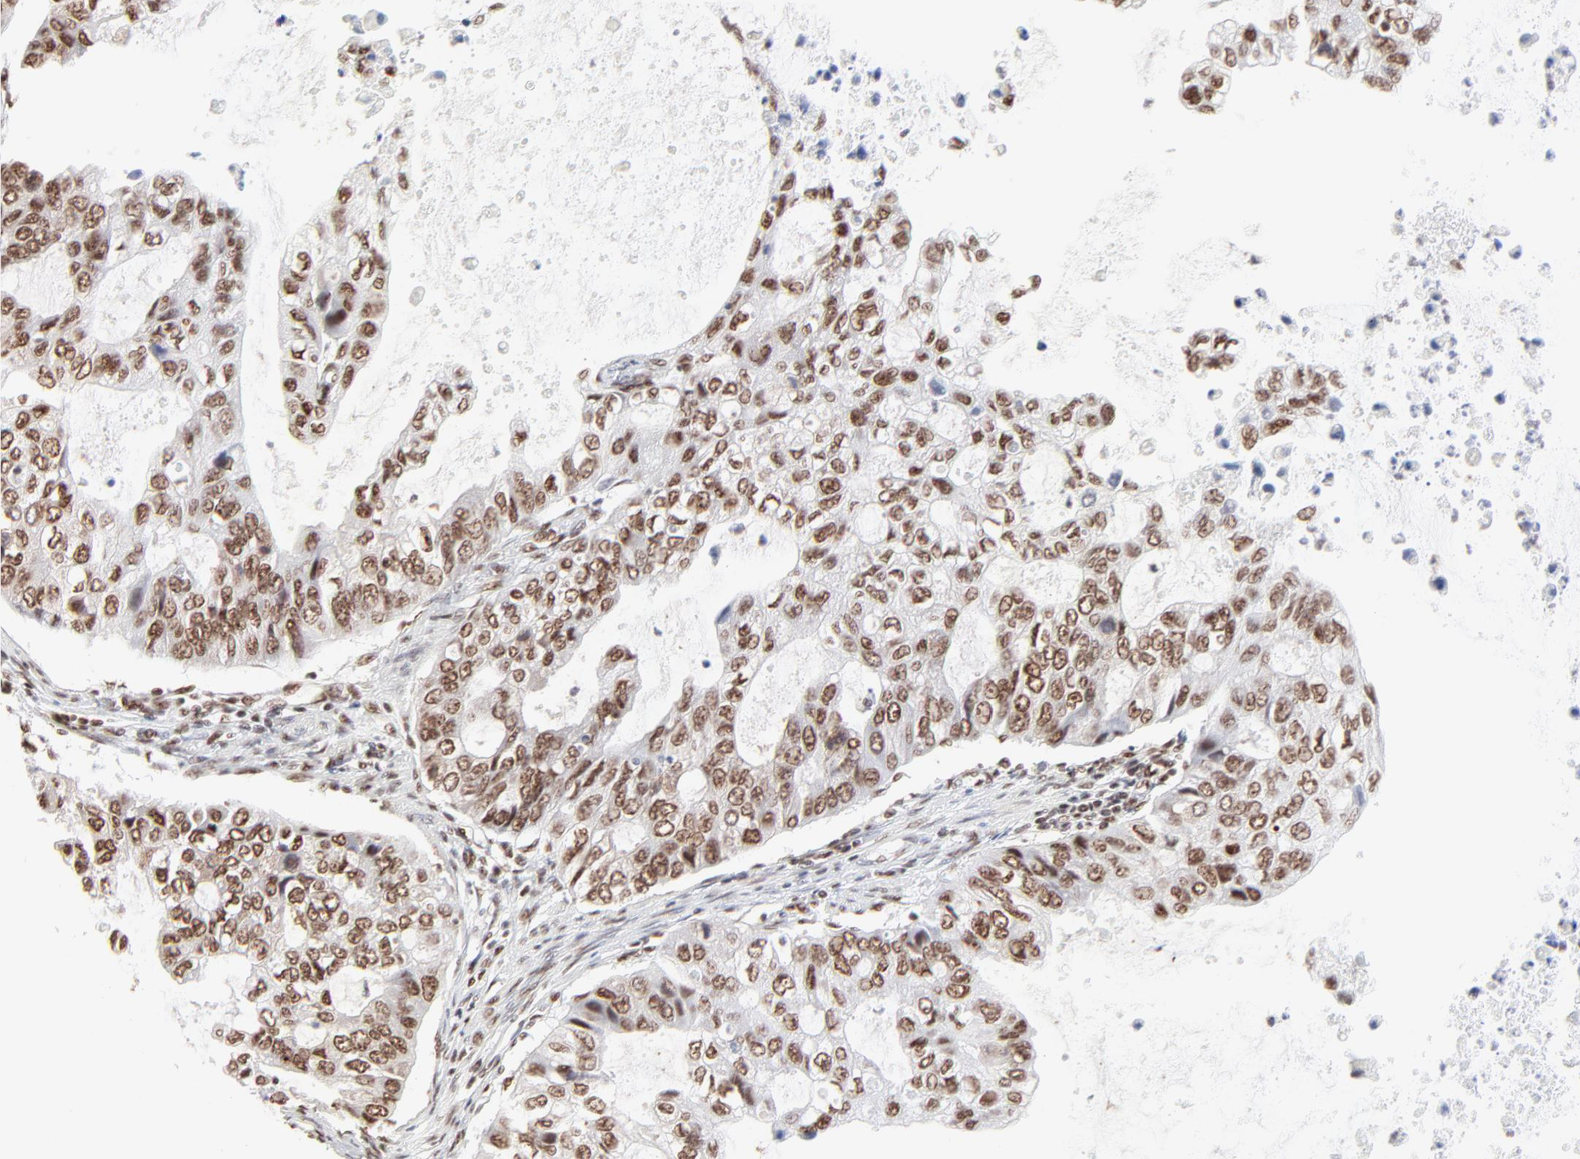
{"staining": {"intensity": "strong", "quantity": ">75%", "location": "nuclear"}, "tissue": "stomach cancer", "cell_type": "Tumor cells", "image_type": "cancer", "snomed": [{"axis": "morphology", "description": "Adenocarcinoma, NOS"}, {"axis": "topography", "description": "Stomach, upper"}], "caption": "A high-resolution photomicrograph shows immunohistochemistry staining of stomach adenocarcinoma, which exhibits strong nuclear positivity in about >75% of tumor cells.", "gene": "TARDBP", "patient": {"sex": "female", "age": 52}}